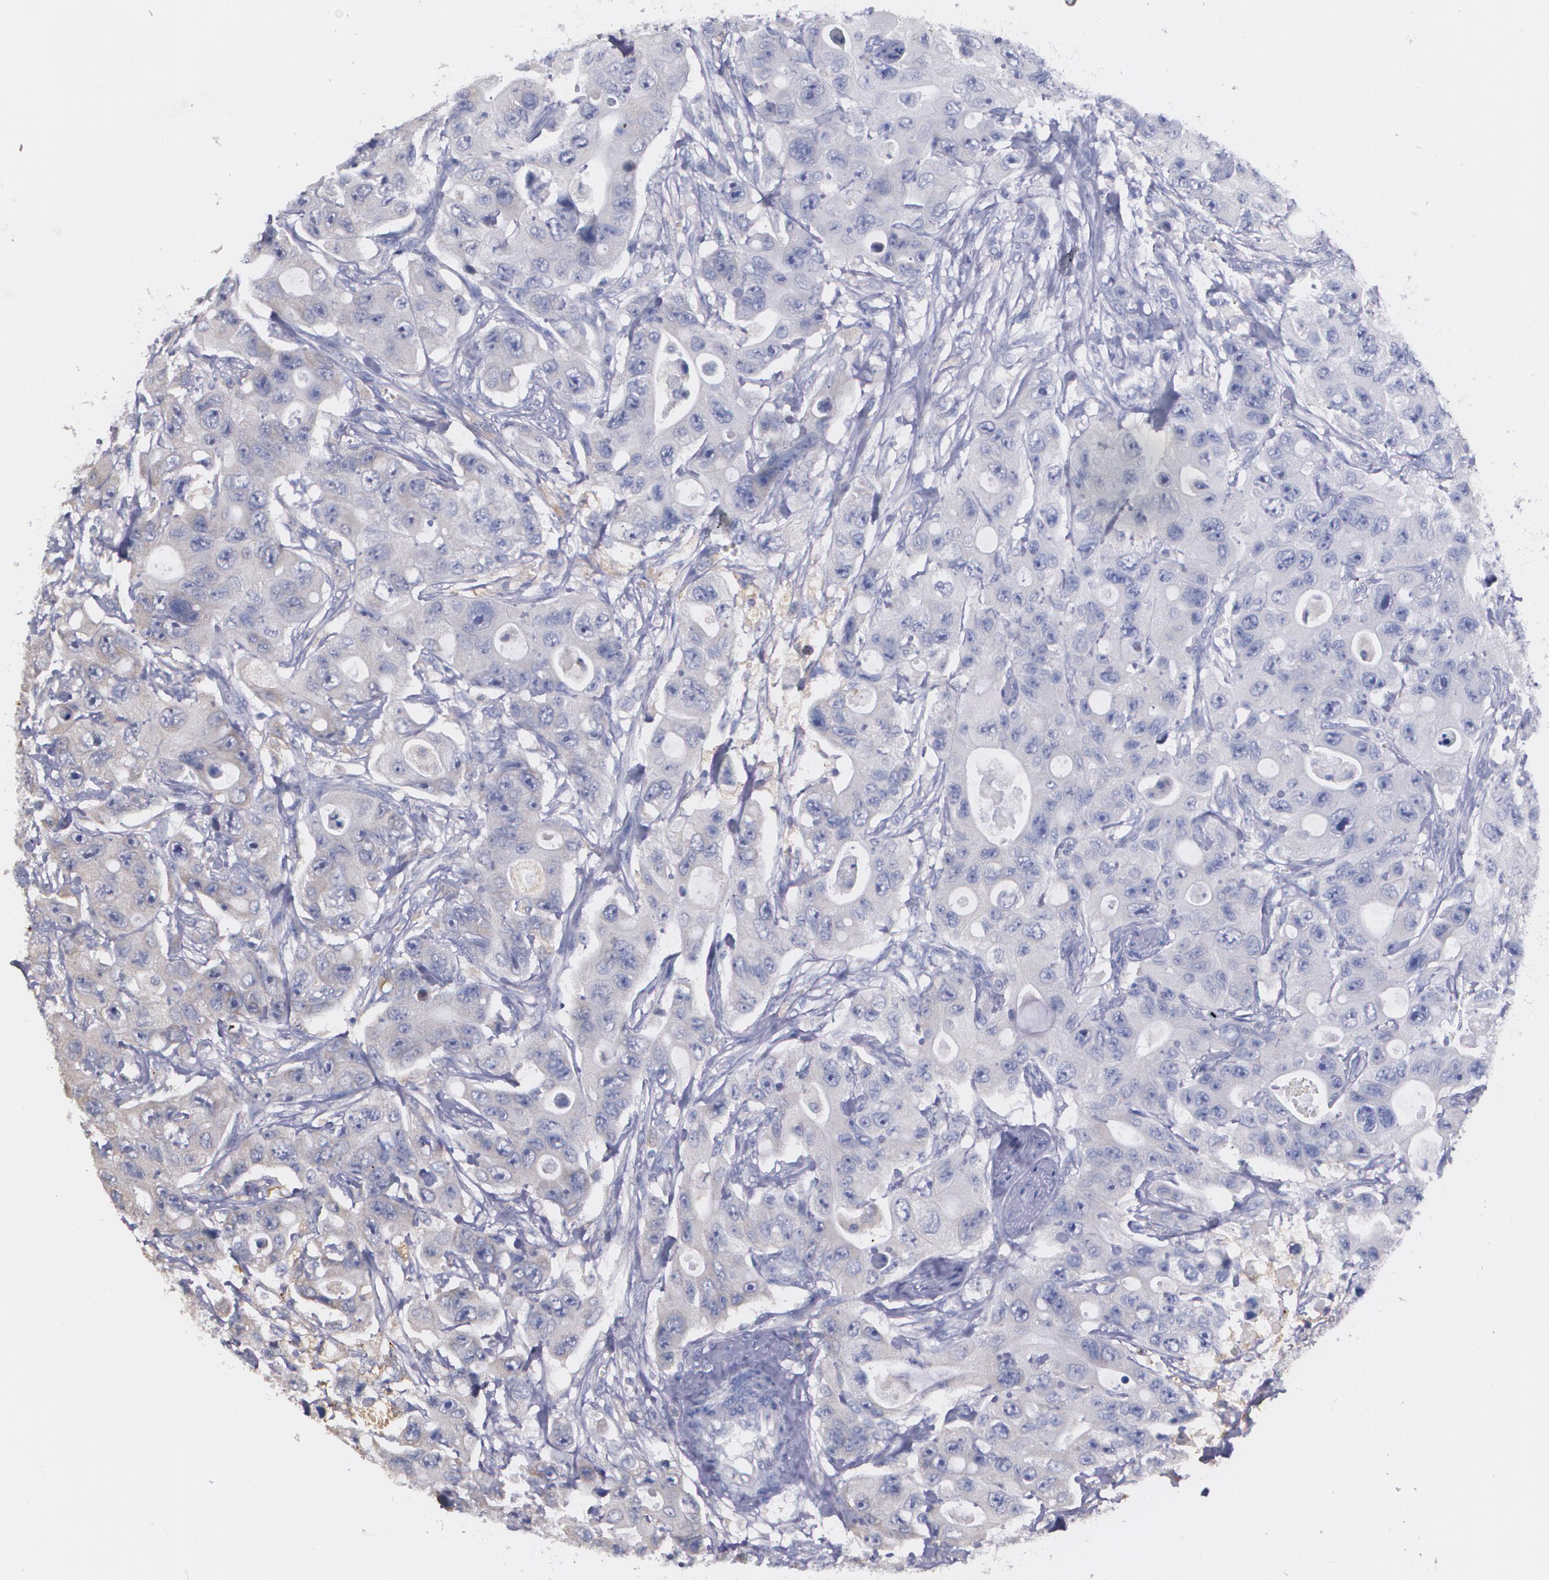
{"staining": {"intensity": "negative", "quantity": "none", "location": "none"}, "tissue": "colorectal cancer", "cell_type": "Tumor cells", "image_type": "cancer", "snomed": [{"axis": "morphology", "description": "Adenocarcinoma, NOS"}, {"axis": "topography", "description": "Colon"}], "caption": "Immunohistochemical staining of colorectal cancer (adenocarcinoma) displays no significant staining in tumor cells.", "gene": "AMBP", "patient": {"sex": "female", "age": 46}}